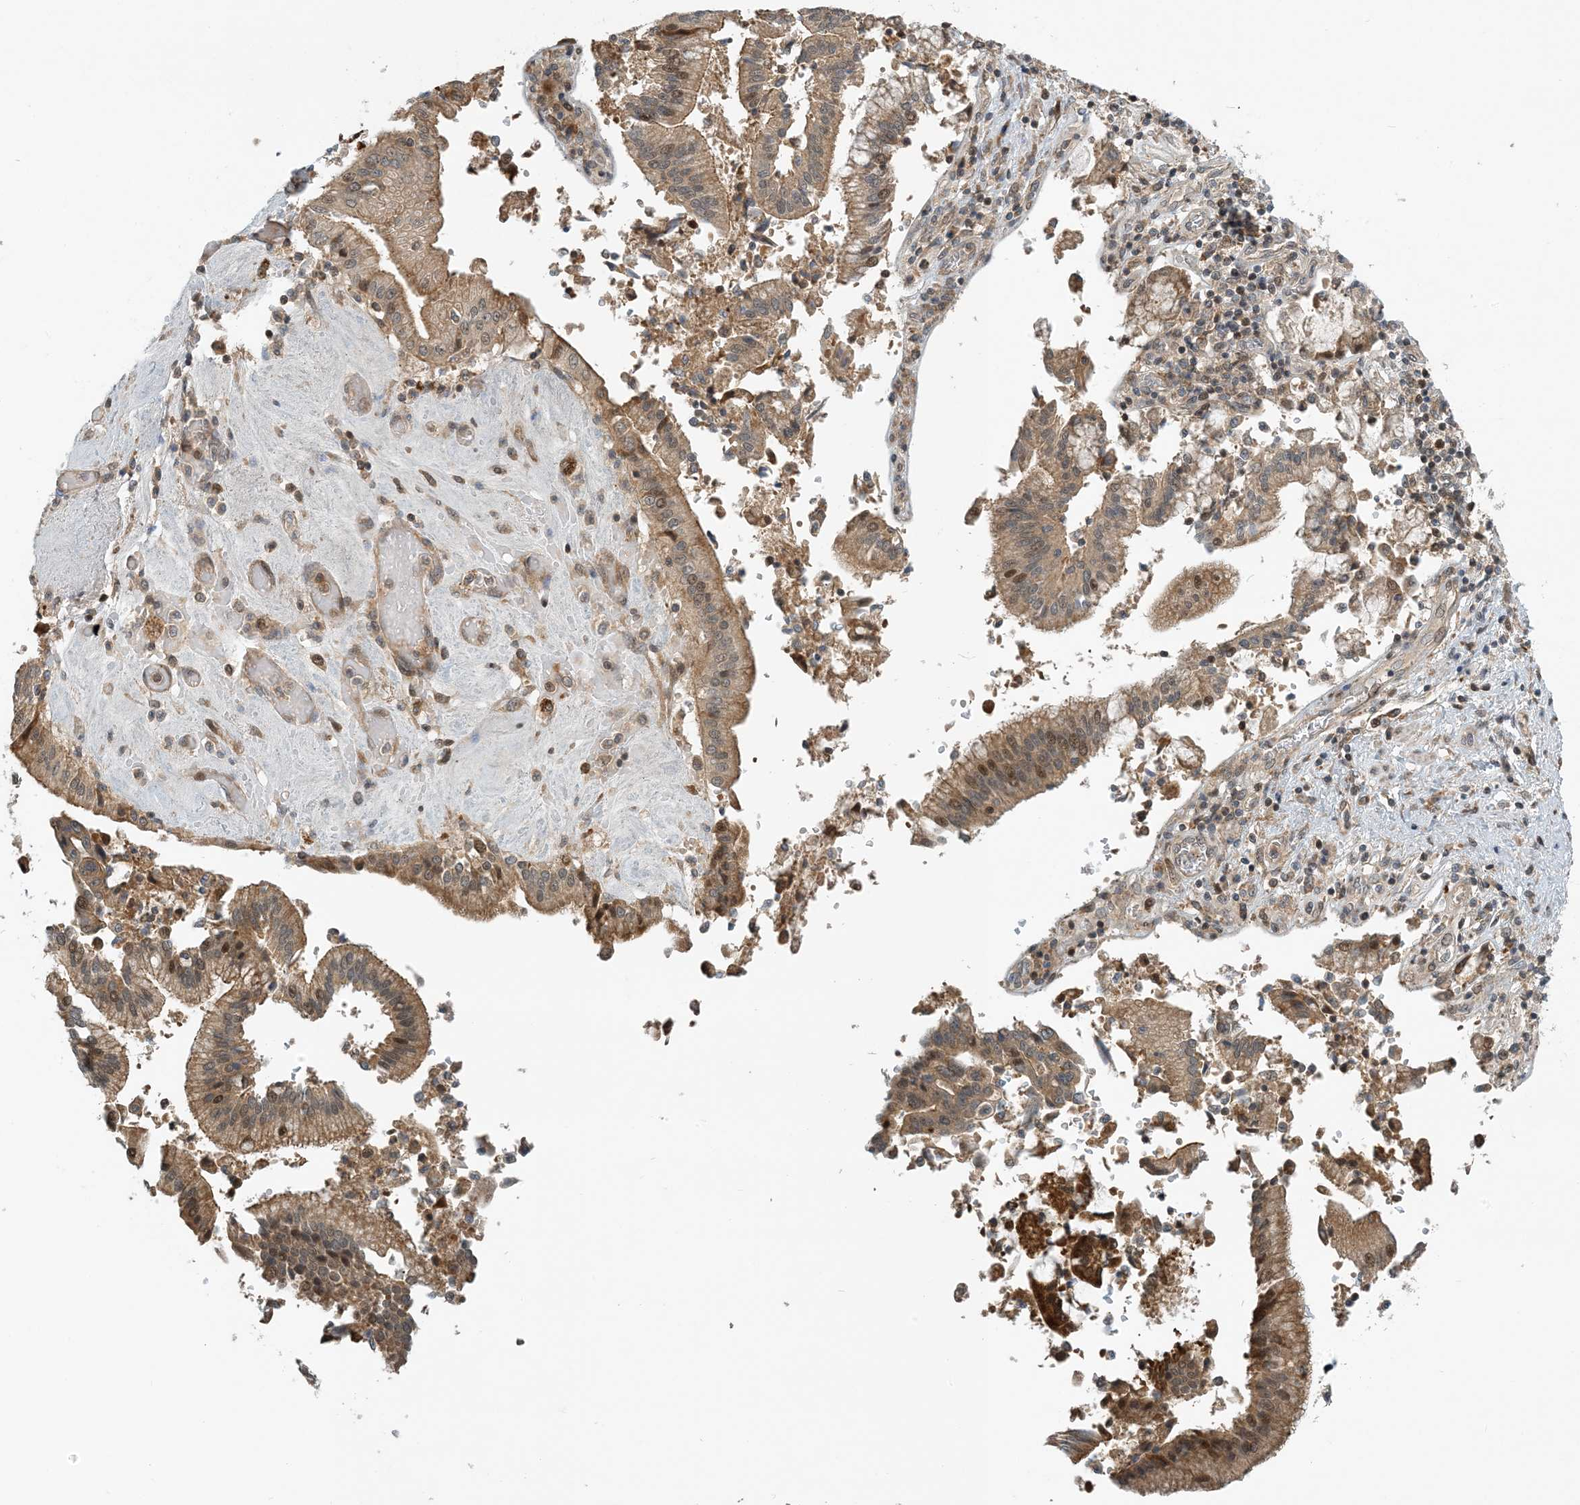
{"staining": {"intensity": "moderate", "quantity": "25%-75%", "location": "cytoplasmic/membranous"}, "tissue": "pancreatic cancer", "cell_type": "Tumor cells", "image_type": "cancer", "snomed": [{"axis": "morphology", "description": "Adenocarcinoma, NOS"}, {"axis": "topography", "description": "Pancreas"}], "caption": "Immunohistochemical staining of pancreatic cancer (adenocarcinoma) exhibits medium levels of moderate cytoplasmic/membranous staining in about 25%-75% of tumor cells.", "gene": "ZBTB3", "patient": {"sex": "male", "age": 46}}